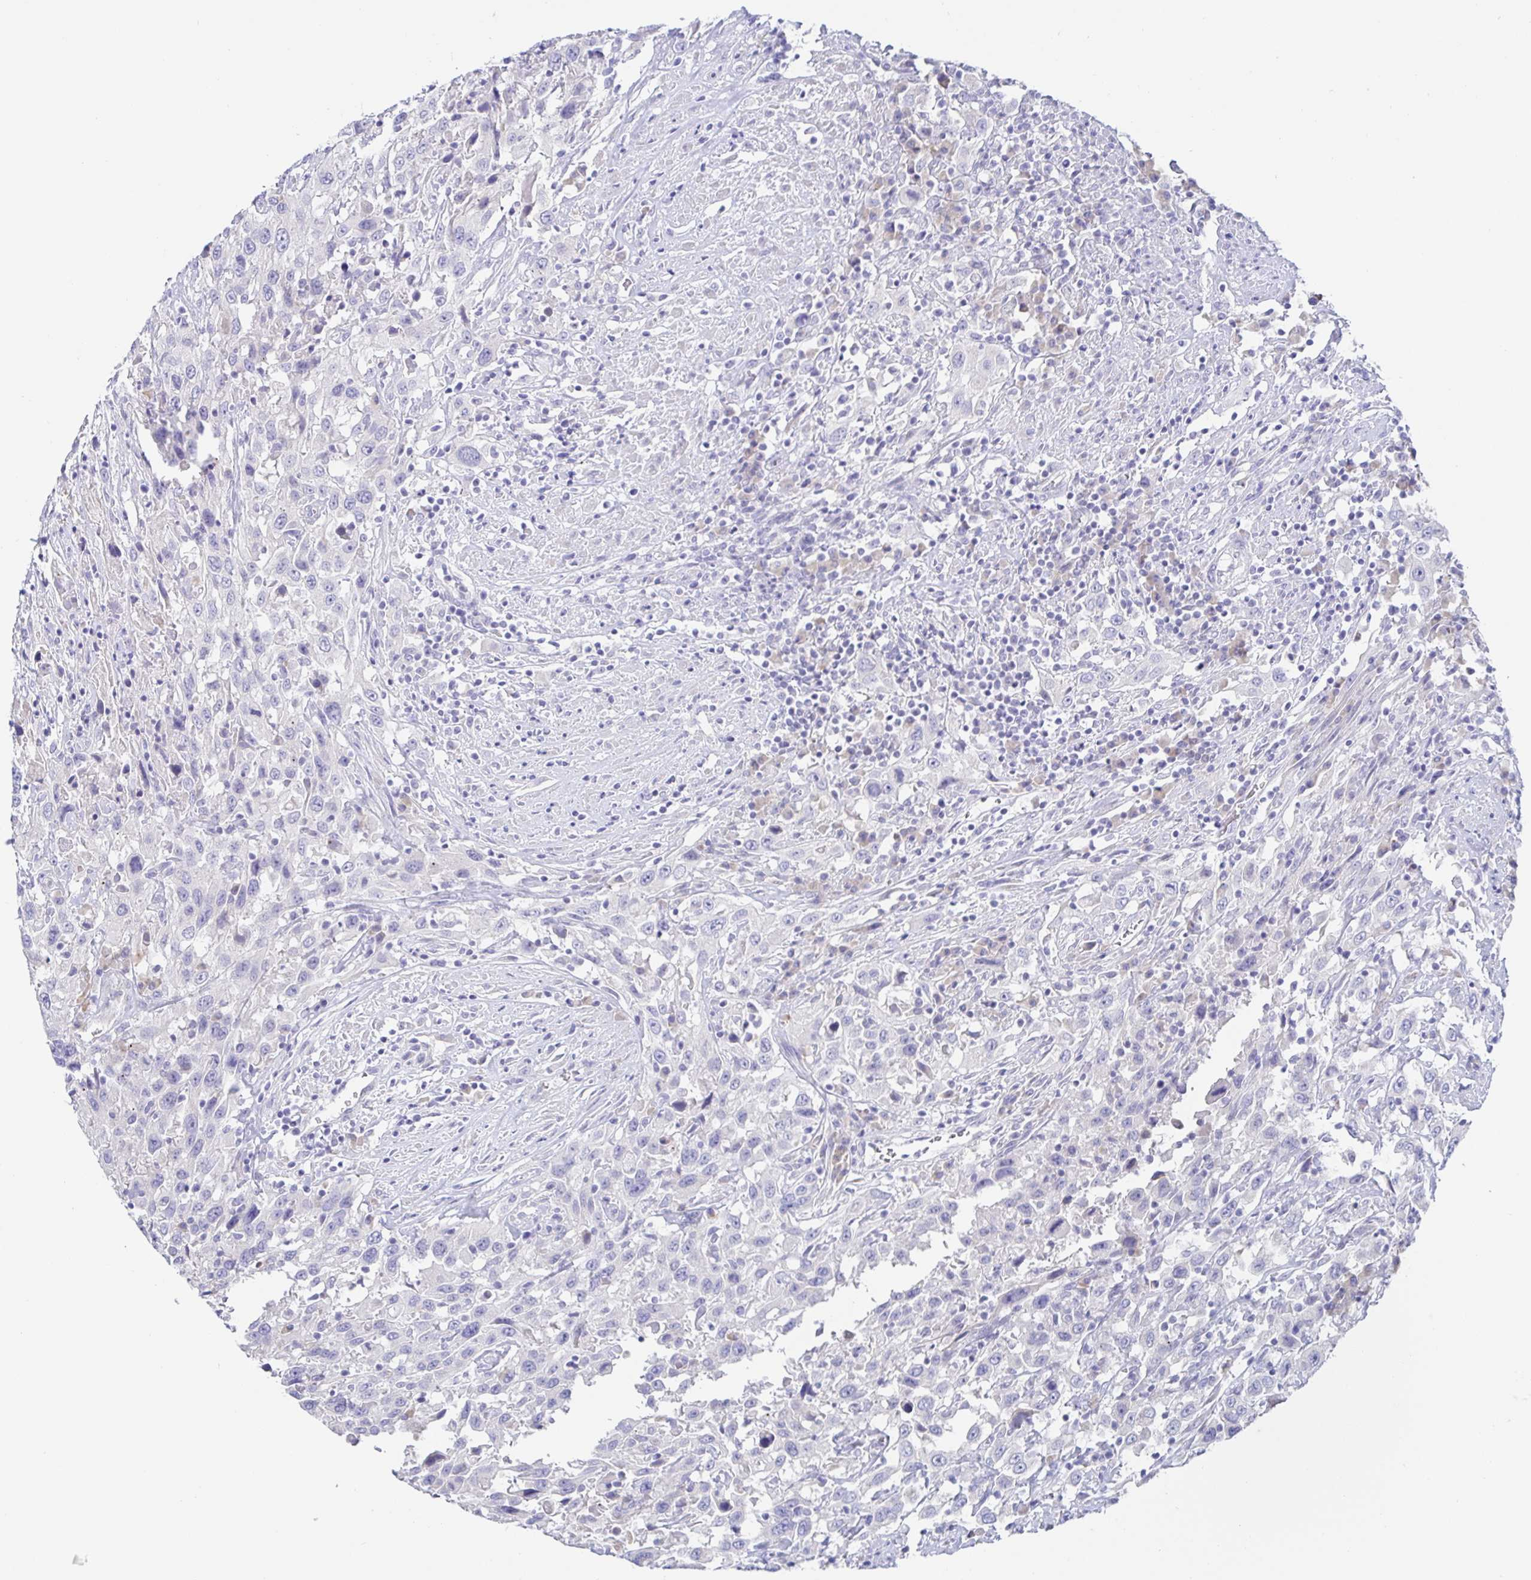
{"staining": {"intensity": "negative", "quantity": "none", "location": "none"}, "tissue": "urothelial cancer", "cell_type": "Tumor cells", "image_type": "cancer", "snomed": [{"axis": "morphology", "description": "Urothelial carcinoma, High grade"}, {"axis": "topography", "description": "Urinary bladder"}], "caption": "Immunohistochemistry image of urothelial cancer stained for a protein (brown), which shows no staining in tumor cells. (DAB (3,3'-diaminobenzidine) immunohistochemistry (IHC), high magnification).", "gene": "SIAH3", "patient": {"sex": "male", "age": 61}}